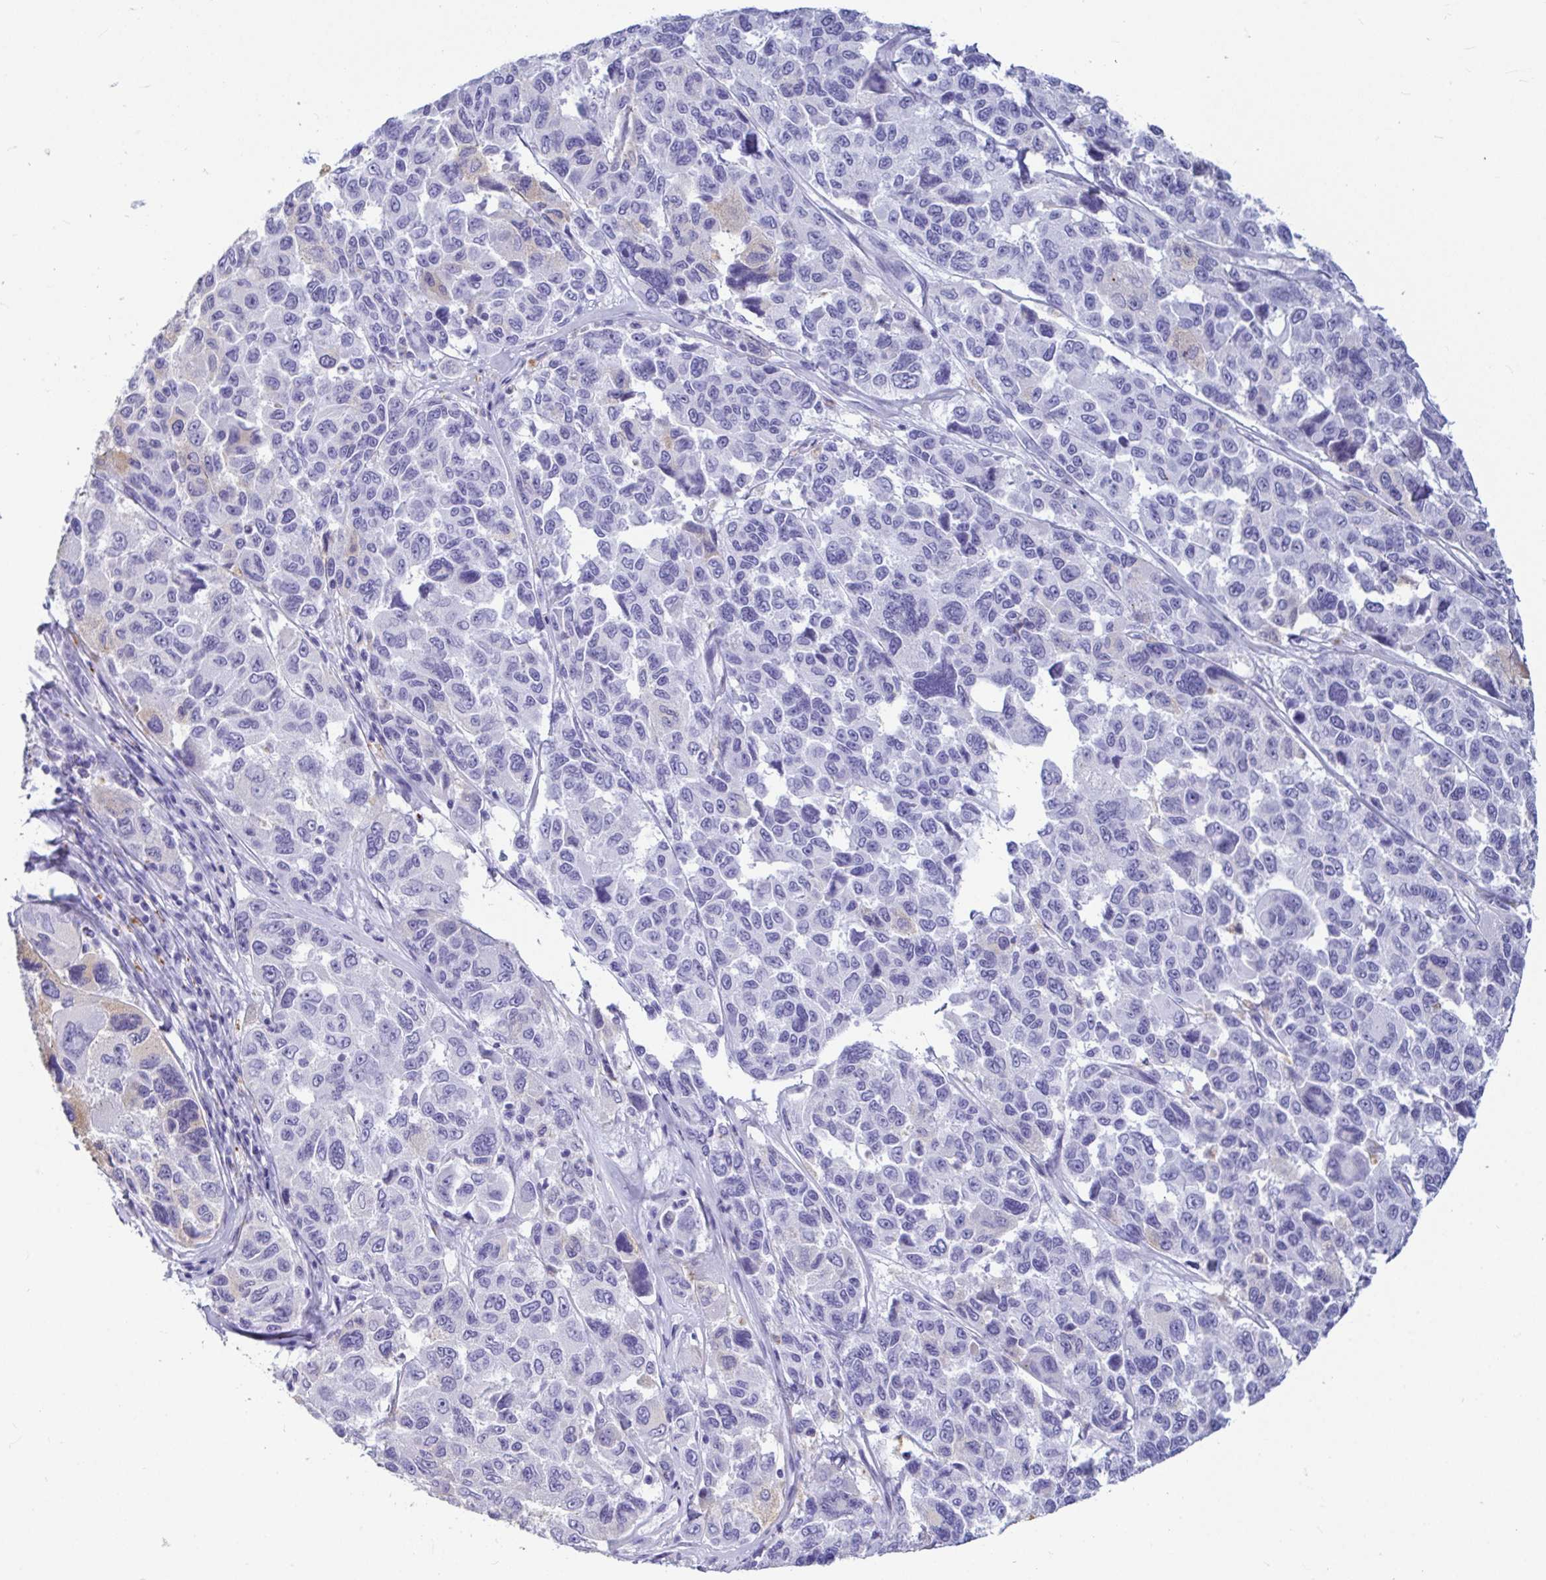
{"staining": {"intensity": "negative", "quantity": "none", "location": "none"}, "tissue": "melanoma", "cell_type": "Tumor cells", "image_type": "cancer", "snomed": [{"axis": "morphology", "description": "Malignant melanoma, NOS"}, {"axis": "topography", "description": "Skin"}], "caption": "Tumor cells are negative for brown protein staining in malignant melanoma. (DAB (3,3'-diaminobenzidine) IHC with hematoxylin counter stain).", "gene": "OR5J2", "patient": {"sex": "female", "age": 66}}